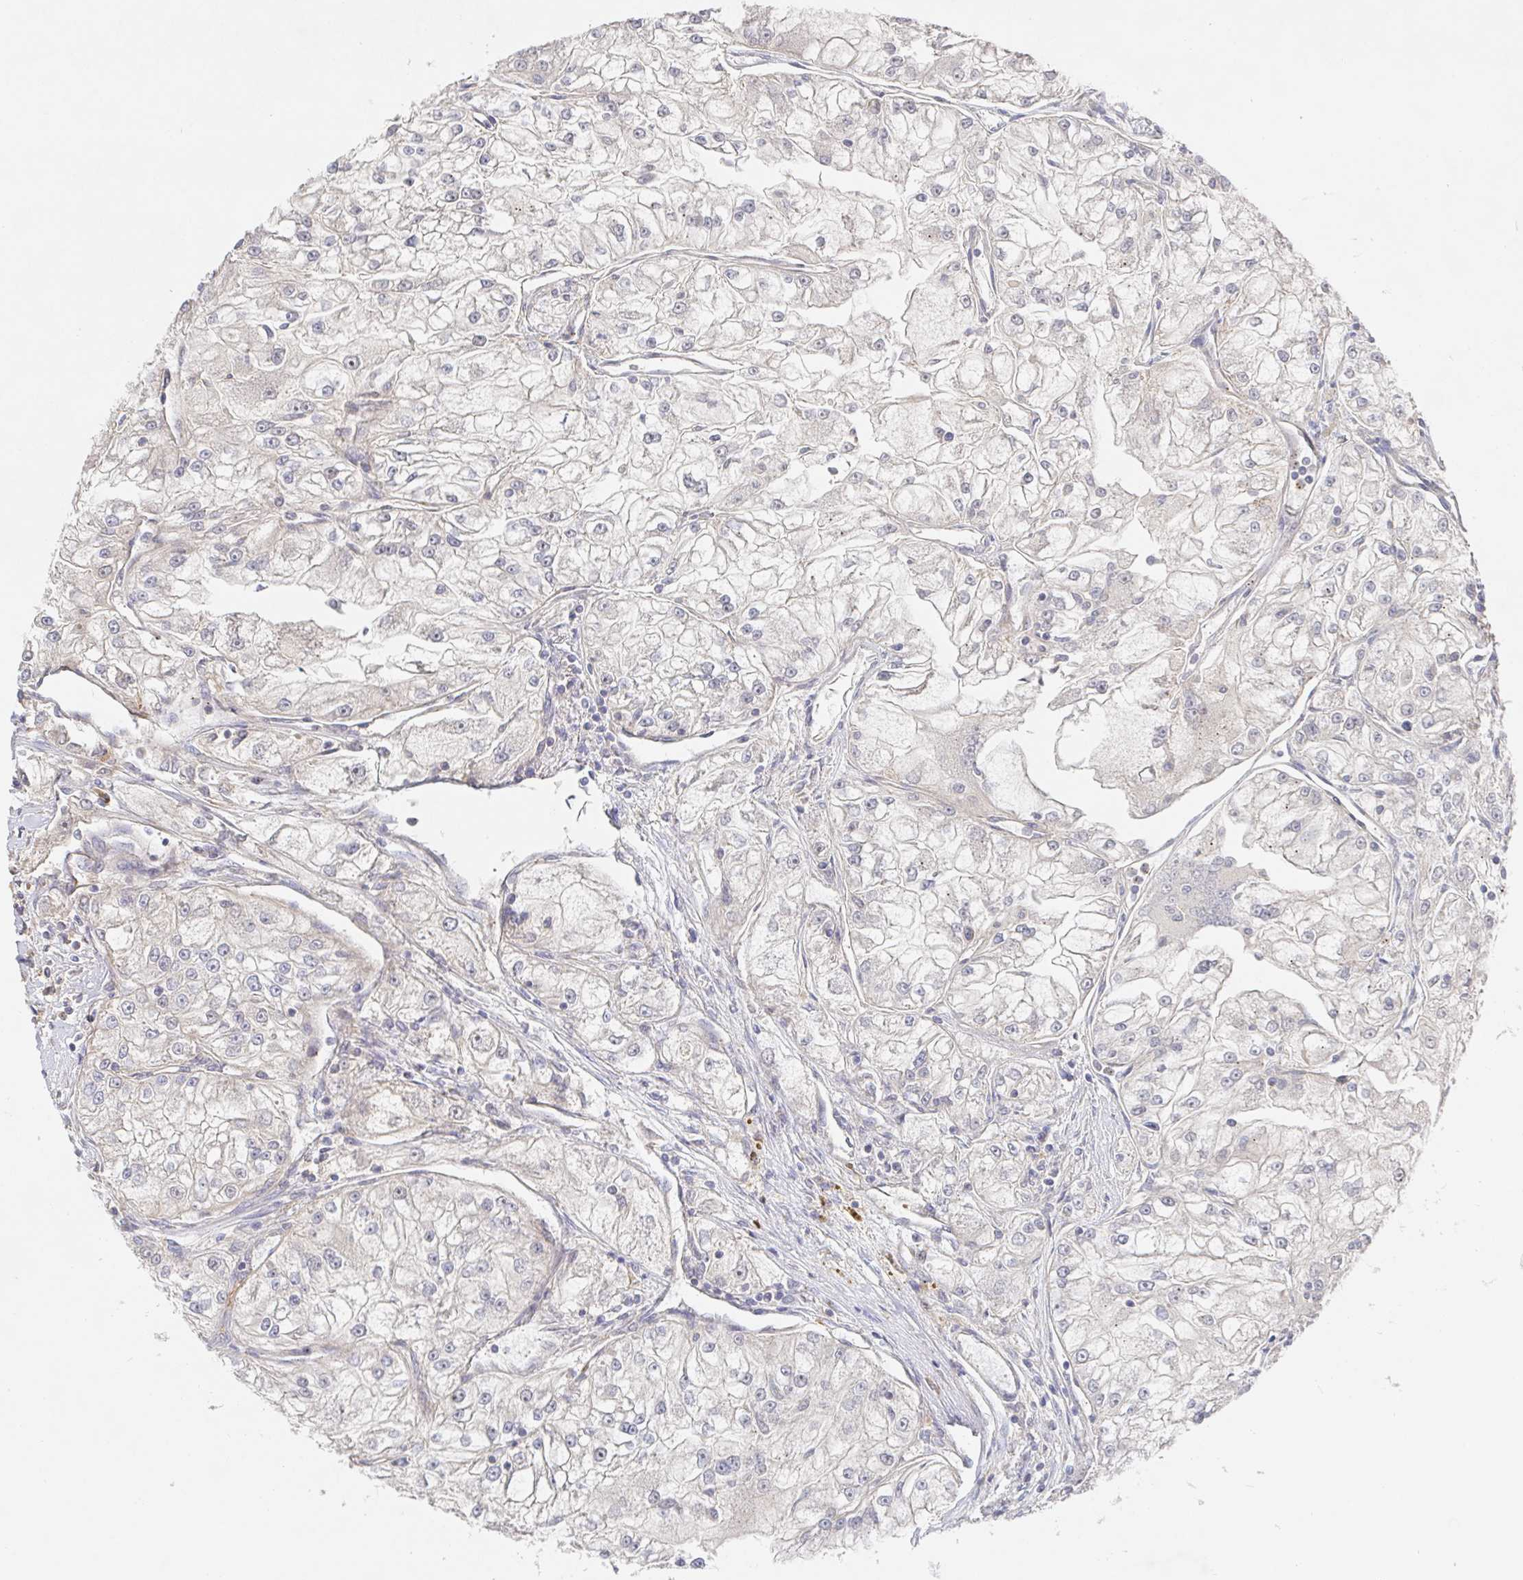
{"staining": {"intensity": "negative", "quantity": "none", "location": "none"}, "tissue": "renal cancer", "cell_type": "Tumor cells", "image_type": "cancer", "snomed": [{"axis": "morphology", "description": "Adenocarcinoma, NOS"}, {"axis": "topography", "description": "Kidney"}], "caption": "Immunohistochemical staining of human renal cancer displays no significant positivity in tumor cells.", "gene": "IRAK2", "patient": {"sex": "female", "age": 72}}